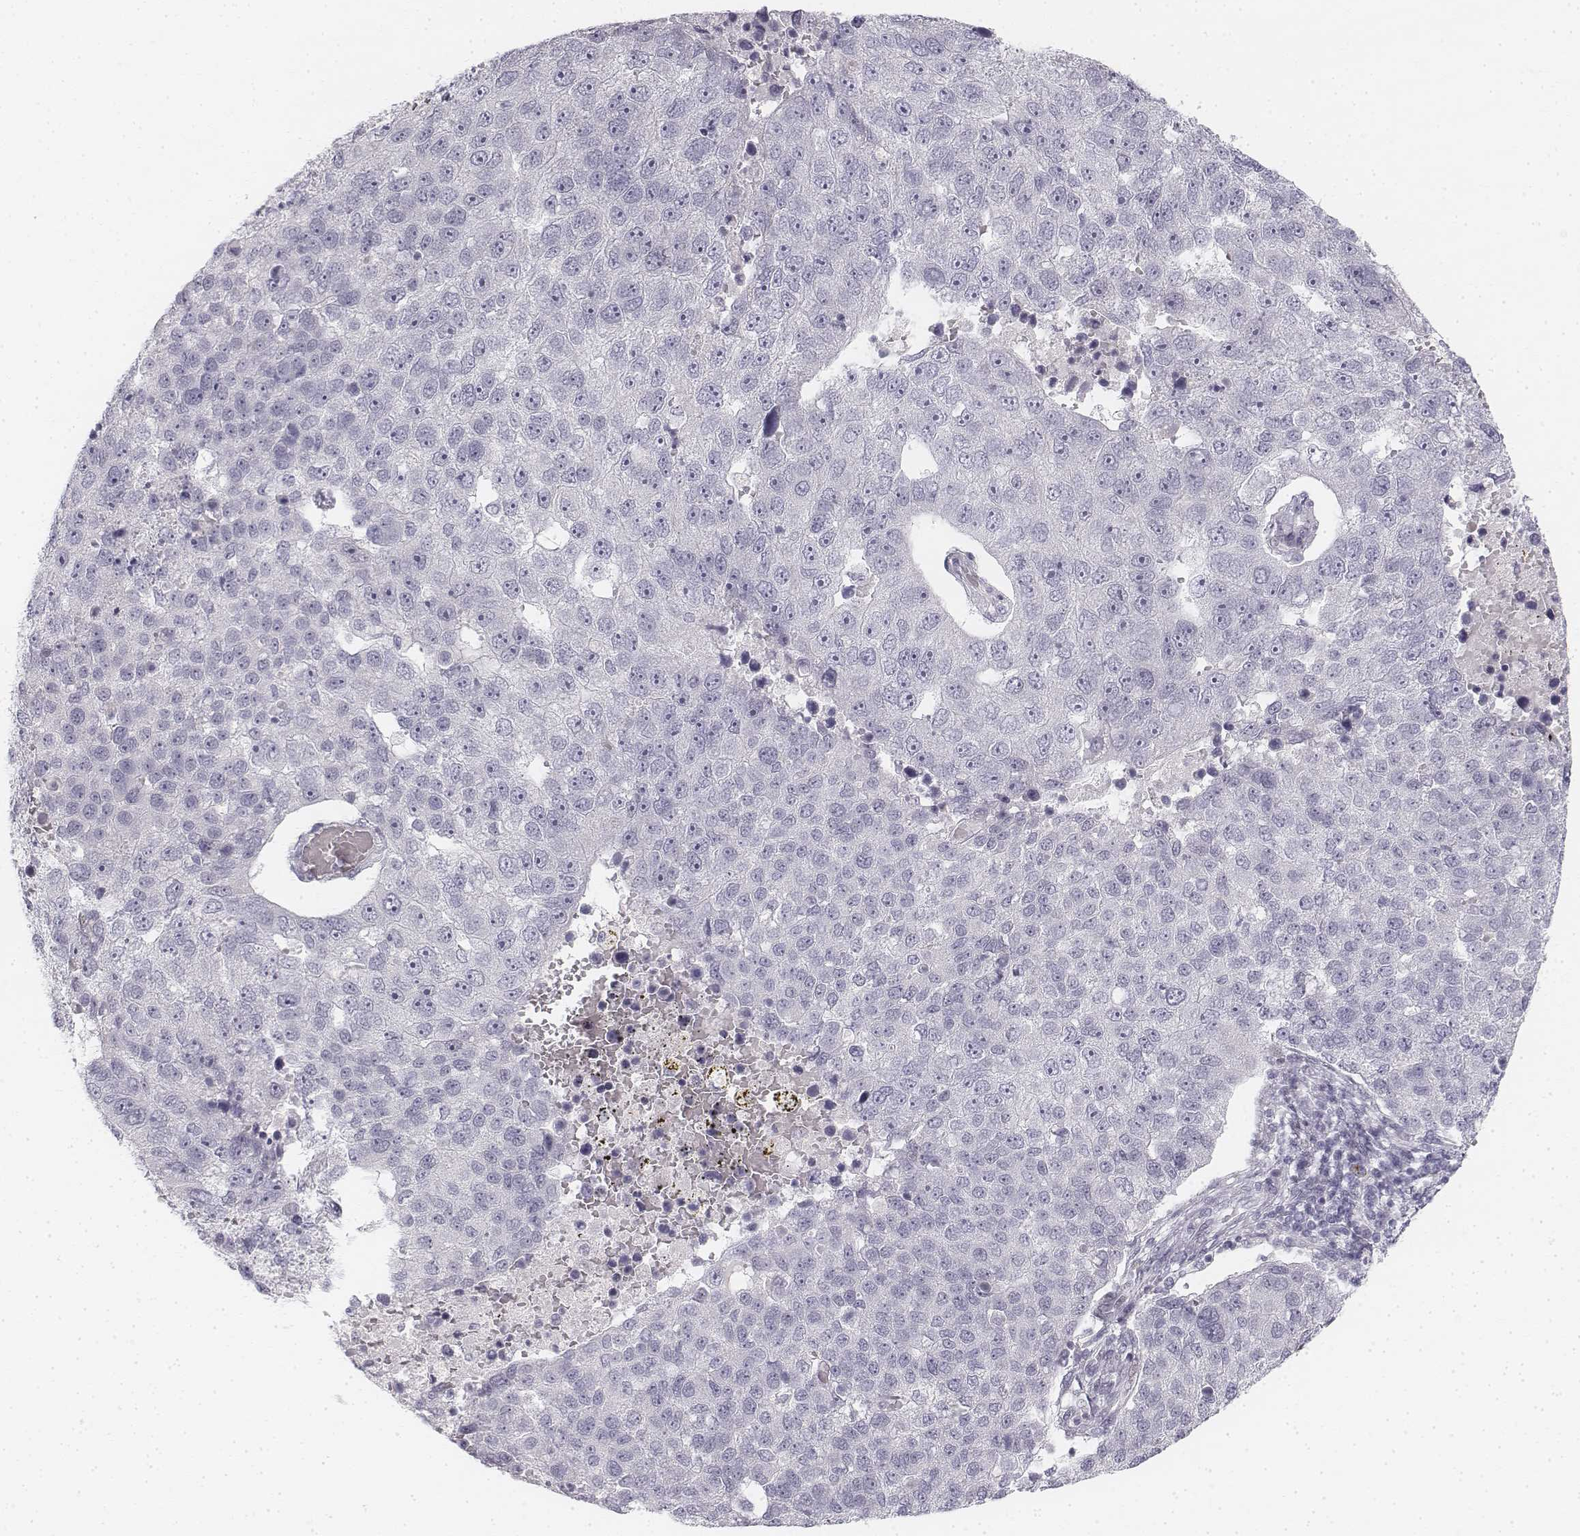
{"staining": {"intensity": "negative", "quantity": "none", "location": "none"}, "tissue": "pancreatic cancer", "cell_type": "Tumor cells", "image_type": "cancer", "snomed": [{"axis": "morphology", "description": "Adenocarcinoma, NOS"}, {"axis": "topography", "description": "Pancreas"}], "caption": "A micrograph of human pancreatic adenocarcinoma is negative for staining in tumor cells.", "gene": "KRTAP2-1", "patient": {"sex": "female", "age": 61}}